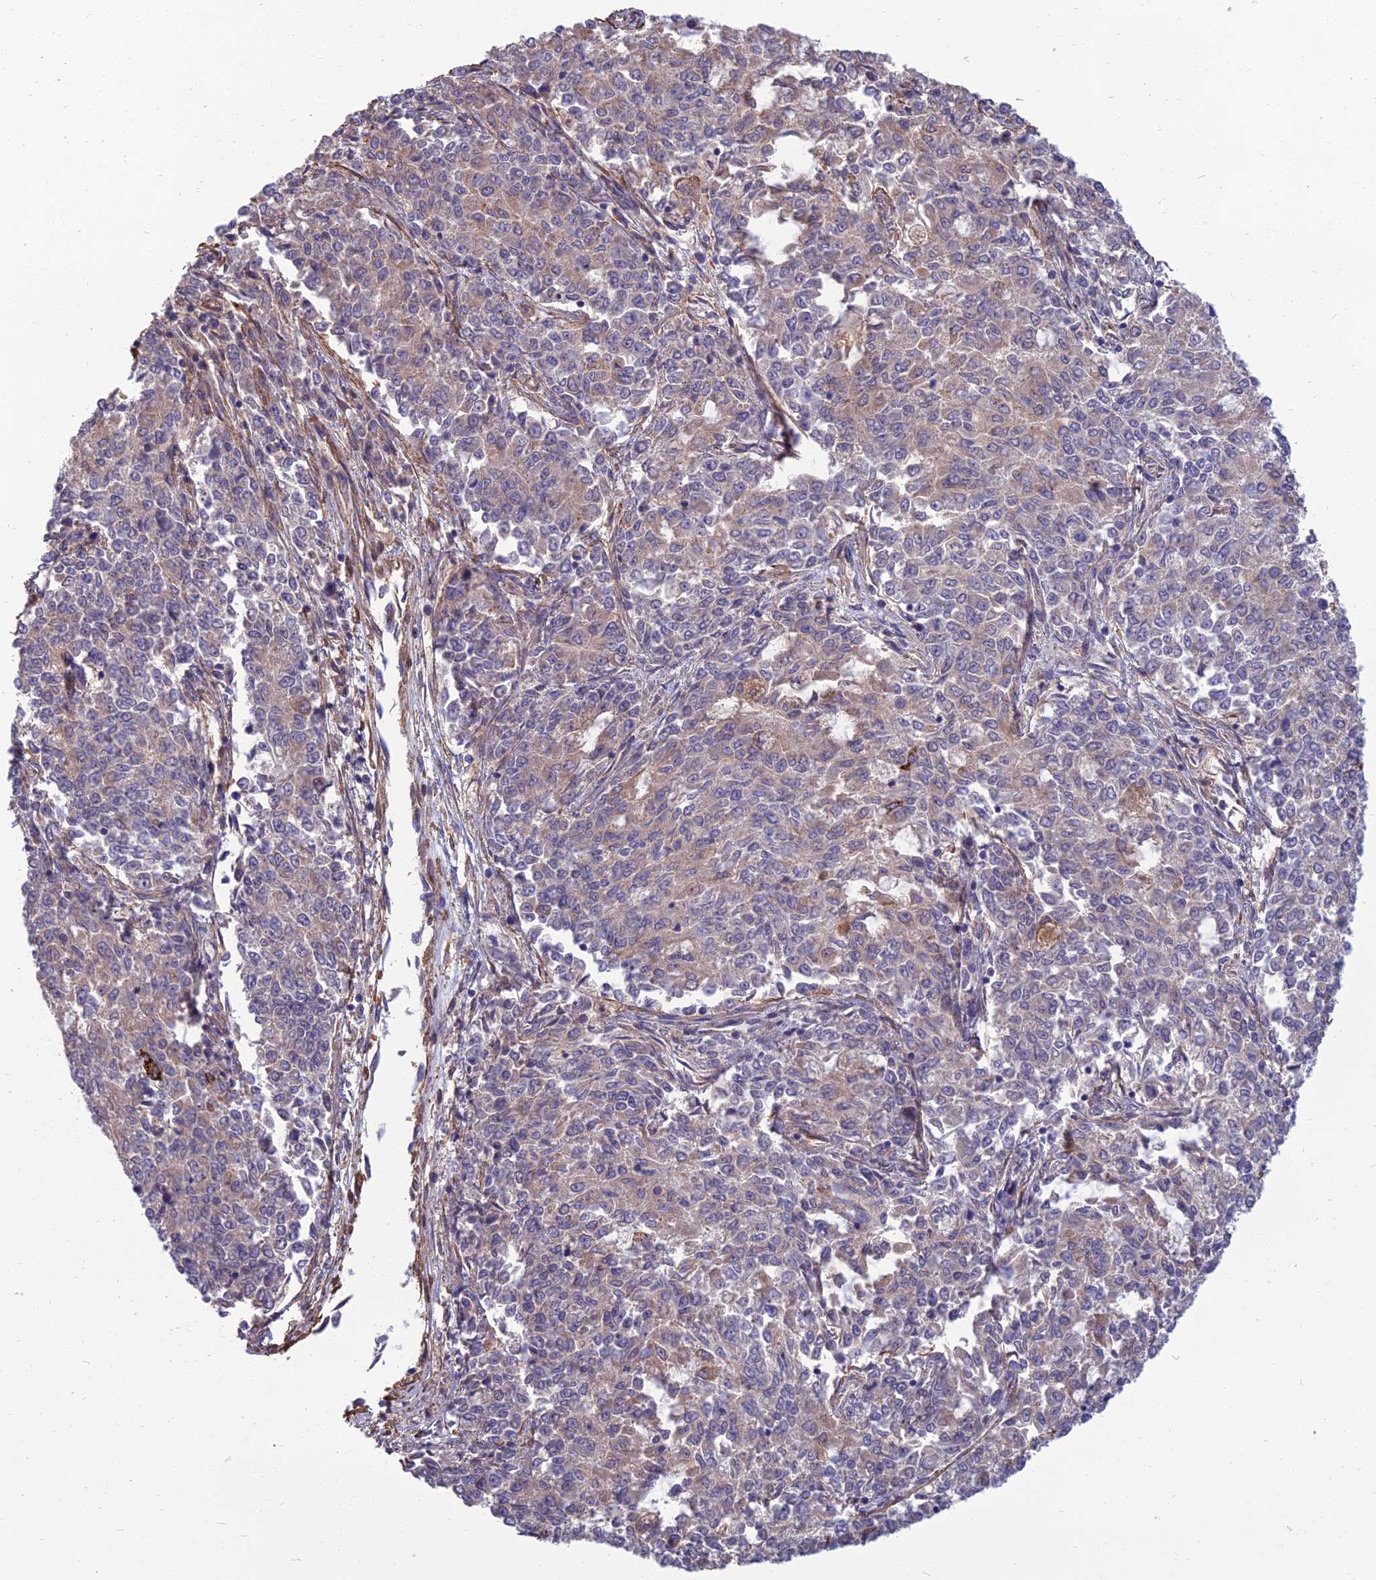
{"staining": {"intensity": "negative", "quantity": "none", "location": "none"}, "tissue": "endometrial cancer", "cell_type": "Tumor cells", "image_type": "cancer", "snomed": [{"axis": "morphology", "description": "Adenocarcinoma, NOS"}, {"axis": "topography", "description": "Endometrium"}], "caption": "Endometrial cancer (adenocarcinoma) was stained to show a protein in brown. There is no significant expression in tumor cells.", "gene": "WDR24", "patient": {"sex": "female", "age": 50}}